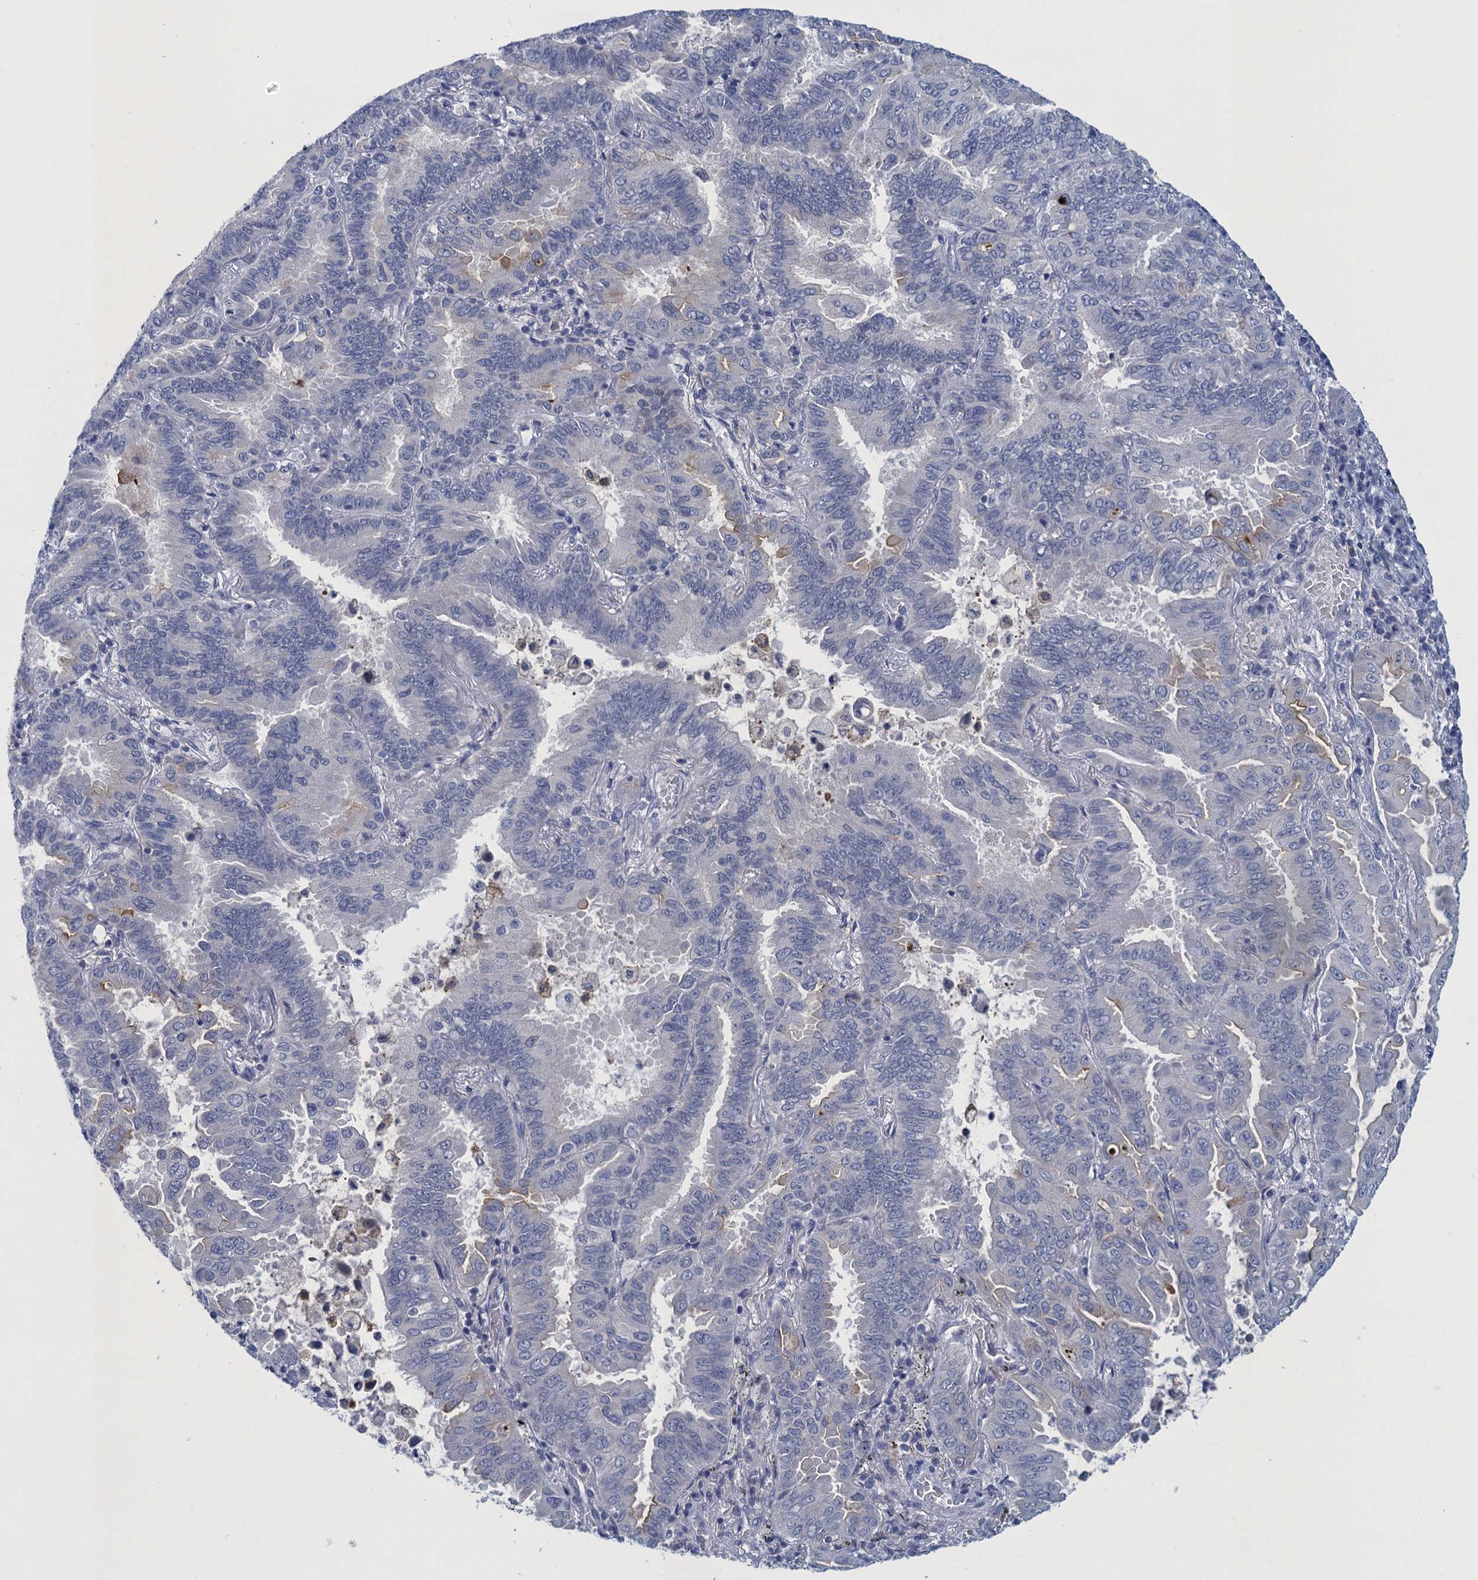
{"staining": {"intensity": "moderate", "quantity": "<25%", "location": "cytoplasmic/membranous"}, "tissue": "lung cancer", "cell_type": "Tumor cells", "image_type": "cancer", "snomed": [{"axis": "morphology", "description": "Adenocarcinoma, NOS"}, {"axis": "topography", "description": "Lung"}], "caption": "Lung cancer (adenocarcinoma) was stained to show a protein in brown. There is low levels of moderate cytoplasmic/membranous expression in about <25% of tumor cells.", "gene": "SCEL", "patient": {"sex": "male", "age": 64}}